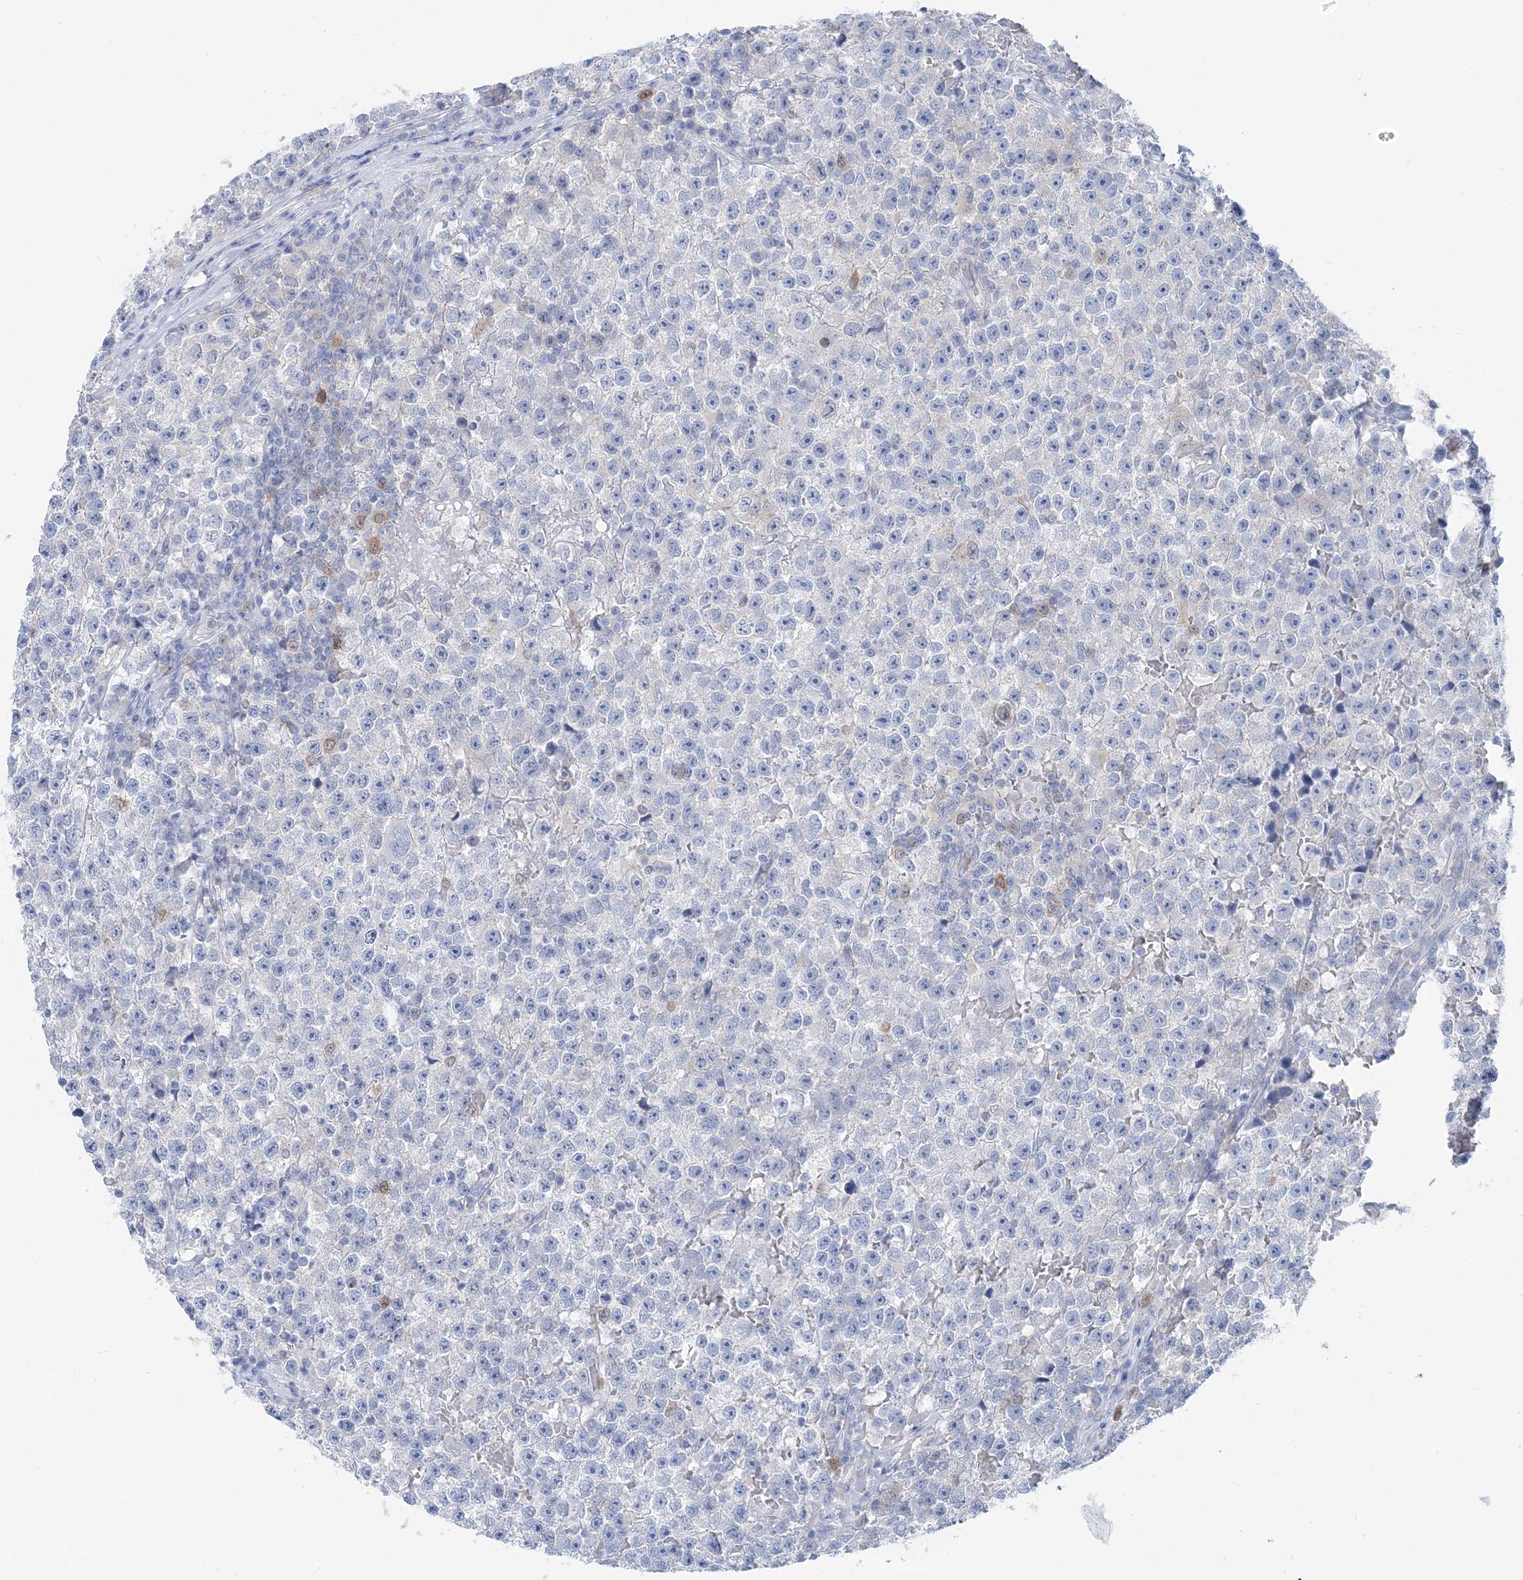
{"staining": {"intensity": "negative", "quantity": "none", "location": "none"}, "tissue": "testis cancer", "cell_type": "Tumor cells", "image_type": "cancer", "snomed": [{"axis": "morphology", "description": "Seminoma, NOS"}, {"axis": "topography", "description": "Testis"}], "caption": "Immunohistochemistry of seminoma (testis) demonstrates no staining in tumor cells.", "gene": "HMGCS1", "patient": {"sex": "male", "age": 22}}